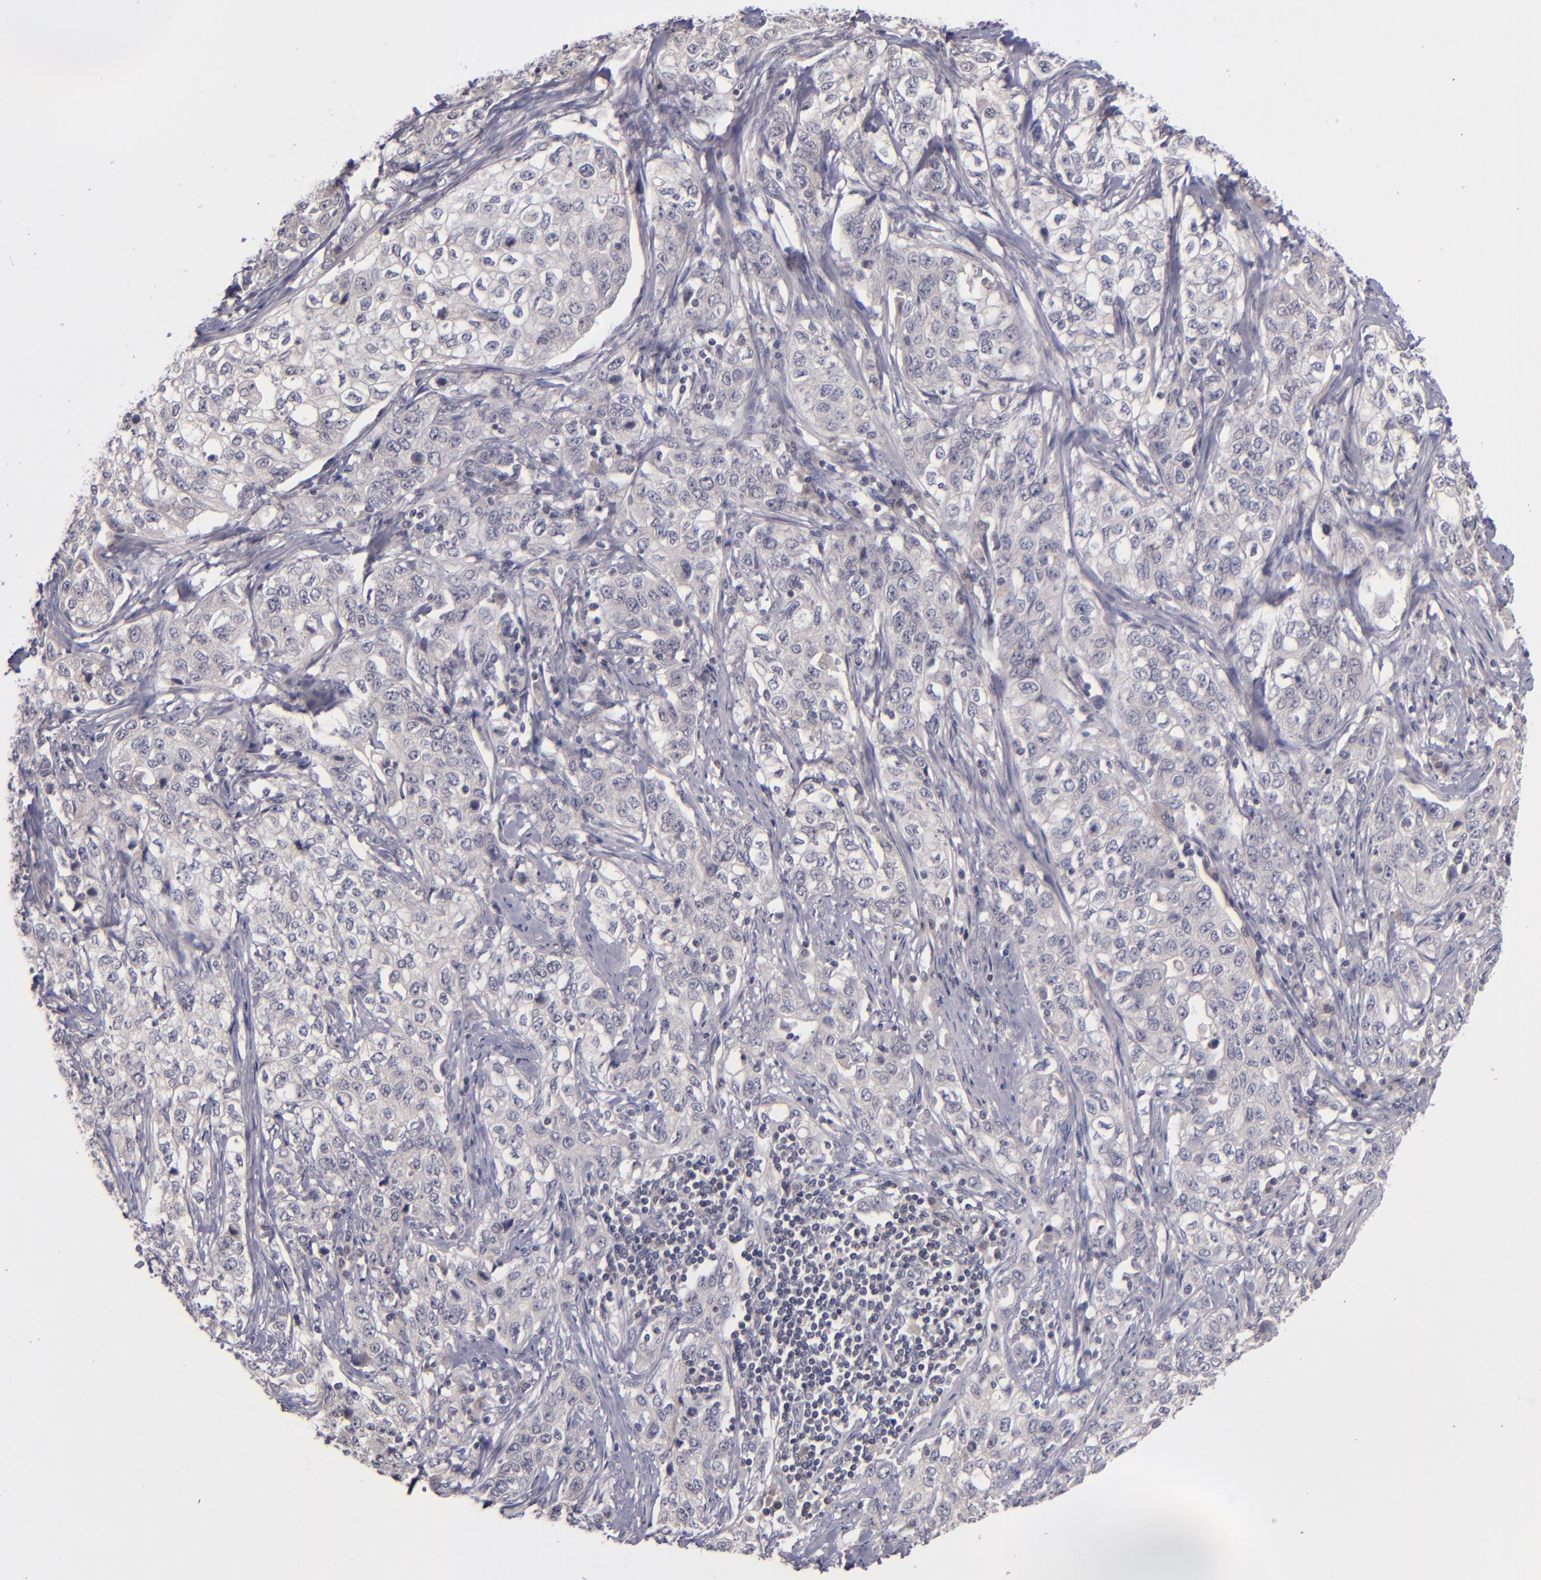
{"staining": {"intensity": "negative", "quantity": "none", "location": "none"}, "tissue": "stomach cancer", "cell_type": "Tumor cells", "image_type": "cancer", "snomed": [{"axis": "morphology", "description": "Adenocarcinoma, NOS"}, {"axis": "topography", "description": "Stomach"}], "caption": "Tumor cells are negative for brown protein staining in adenocarcinoma (stomach).", "gene": "TSC2", "patient": {"sex": "male", "age": 48}}